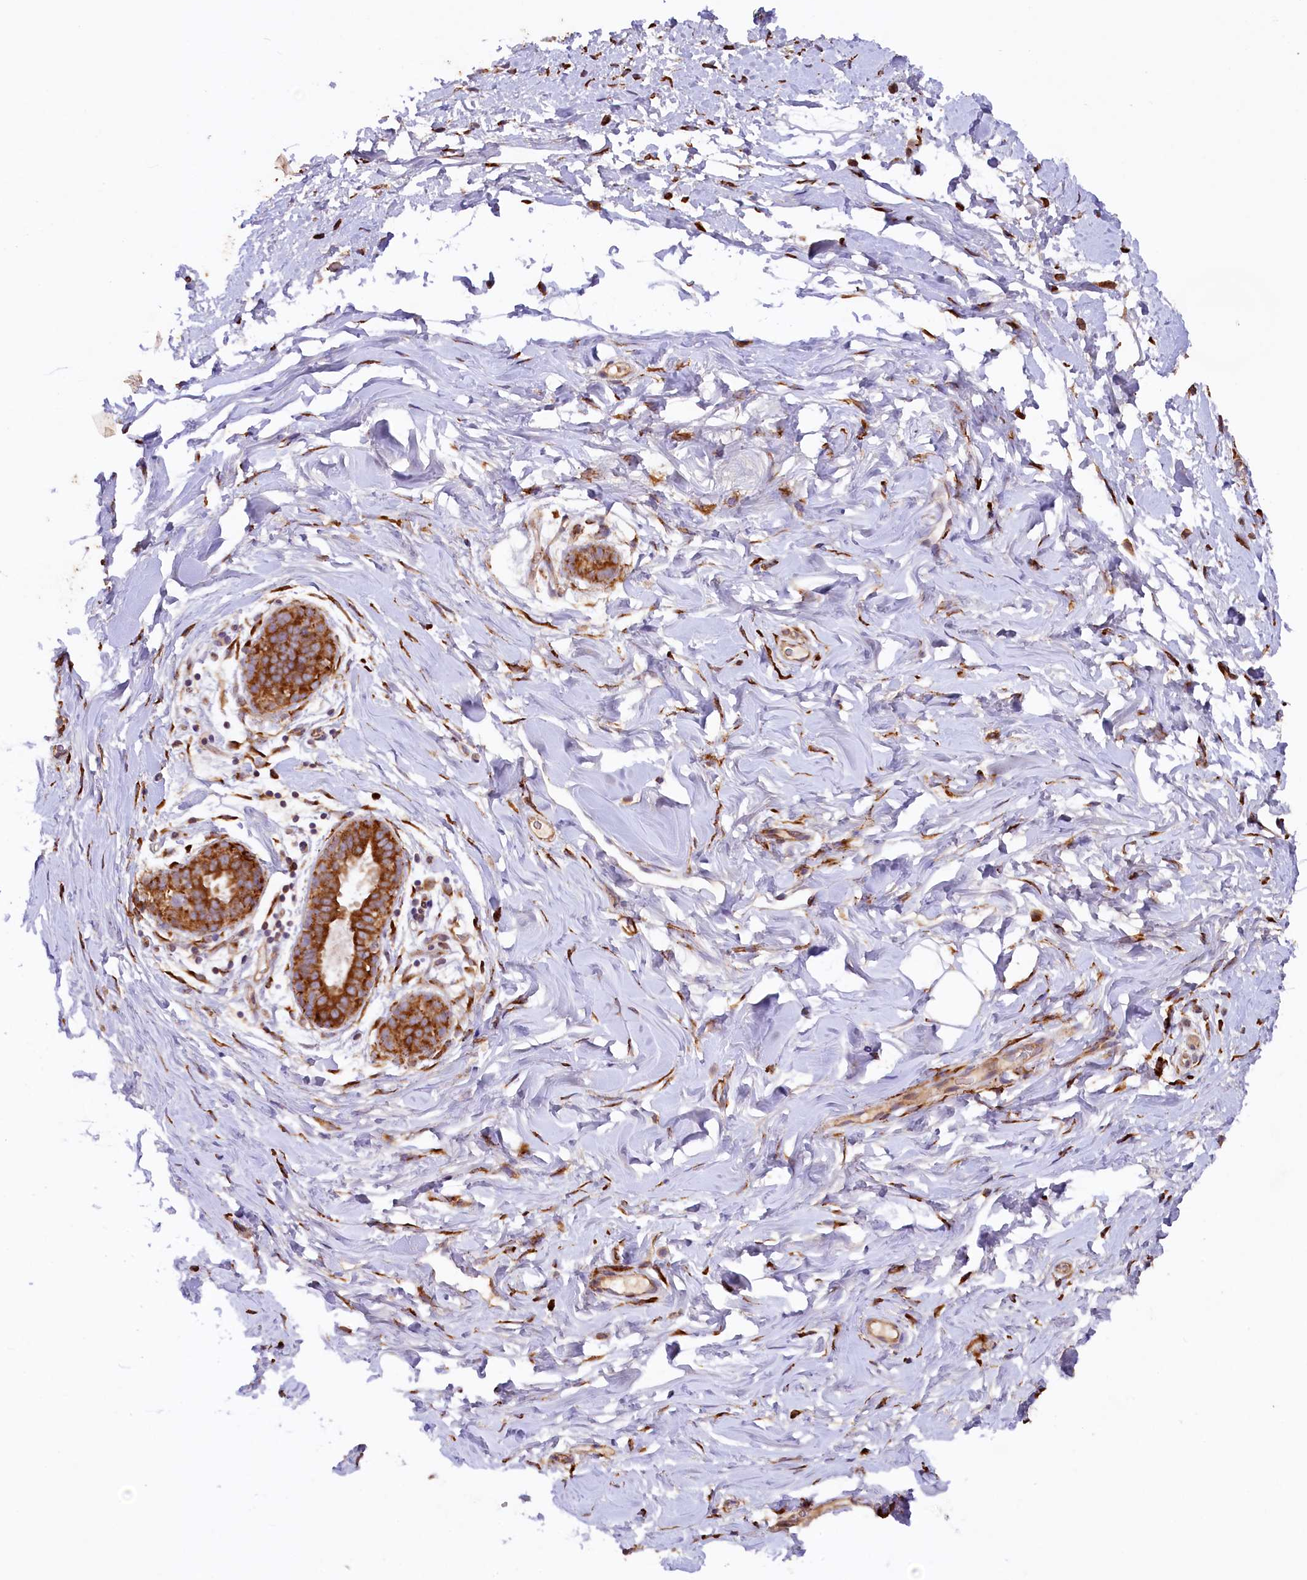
{"staining": {"intensity": "weak", "quantity": "25%-75%", "location": "cytoplasmic/membranous"}, "tissue": "adipose tissue", "cell_type": "Adipocytes", "image_type": "normal", "snomed": [{"axis": "morphology", "description": "Normal tissue, NOS"}, {"axis": "topography", "description": "Breast"}], "caption": "Brown immunohistochemical staining in normal human adipose tissue reveals weak cytoplasmic/membranous expression in approximately 25%-75% of adipocytes. The staining was performed using DAB (3,3'-diaminobenzidine) to visualize the protein expression in brown, while the nuclei were stained in blue with hematoxylin (Magnification: 20x).", "gene": "SSC5D", "patient": {"sex": "female", "age": 26}}